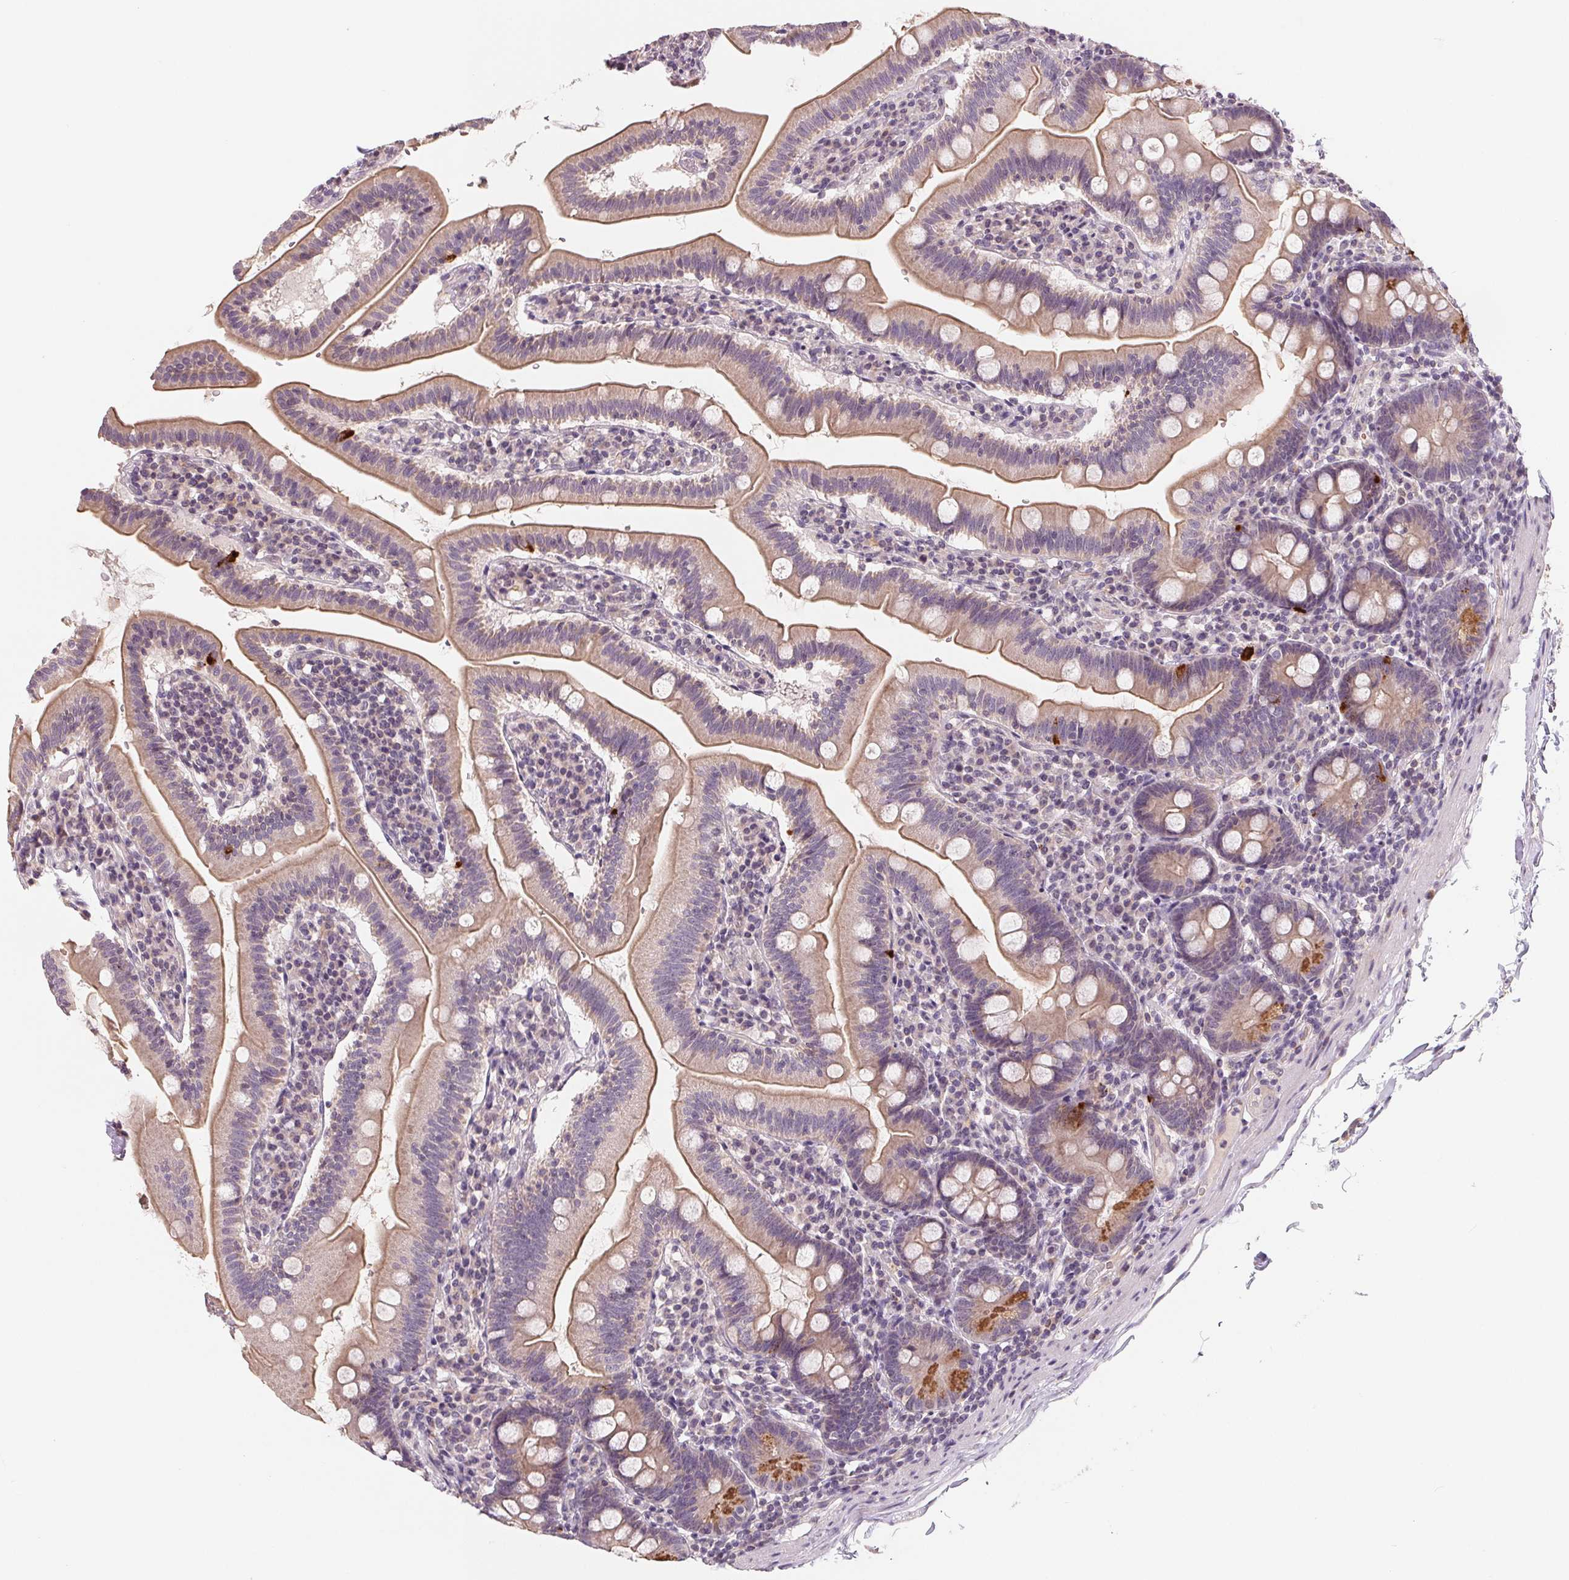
{"staining": {"intensity": "moderate", "quantity": ">75%", "location": "cytoplasmic/membranous"}, "tissue": "duodenum", "cell_type": "Glandular cells", "image_type": "normal", "snomed": [{"axis": "morphology", "description": "Normal tissue, NOS"}, {"axis": "topography", "description": "Duodenum"}], "caption": "An IHC image of benign tissue is shown. Protein staining in brown labels moderate cytoplasmic/membranous positivity in duodenum within glandular cells.", "gene": "AQP8", "patient": {"sex": "female", "age": 67}}